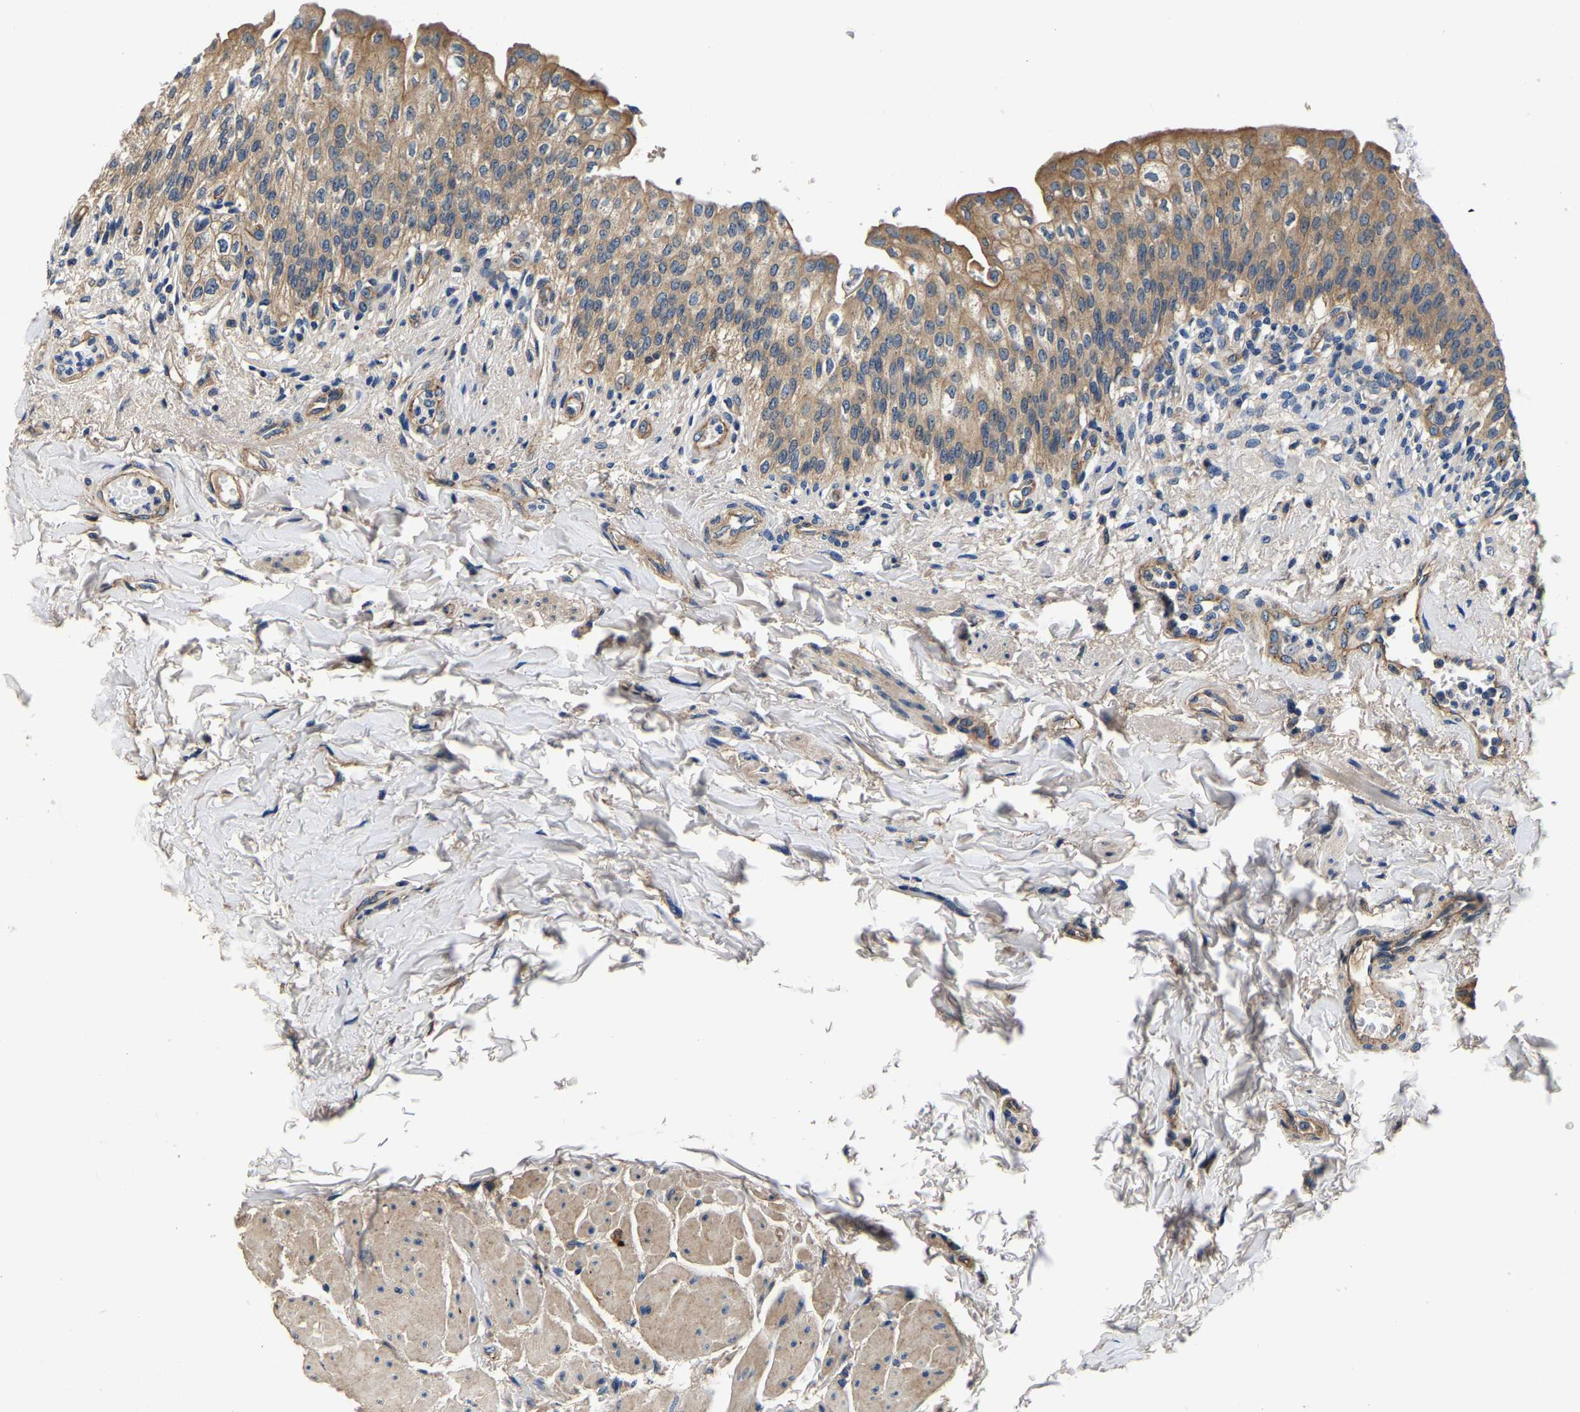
{"staining": {"intensity": "moderate", "quantity": ">75%", "location": "cytoplasmic/membranous"}, "tissue": "urinary bladder", "cell_type": "Urothelial cells", "image_type": "normal", "snomed": [{"axis": "morphology", "description": "Normal tissue, NOS"}, {"axis": "topography", "description": "Urinary bladder"}], "caption": "DAB immunohistochemical staining of normal urinary bladder demonstrates moderate cytoplasmic/membranous protein expression in approximately >75% of urothelial cells. The staining was performed using DAB to visualize the protein expression in brown, while the nuclei were stained in blue with hematoxylin (Magnification: 20x).", "gene": "SH3GLB1", "patient": {"sex": "female", "age": 60}}